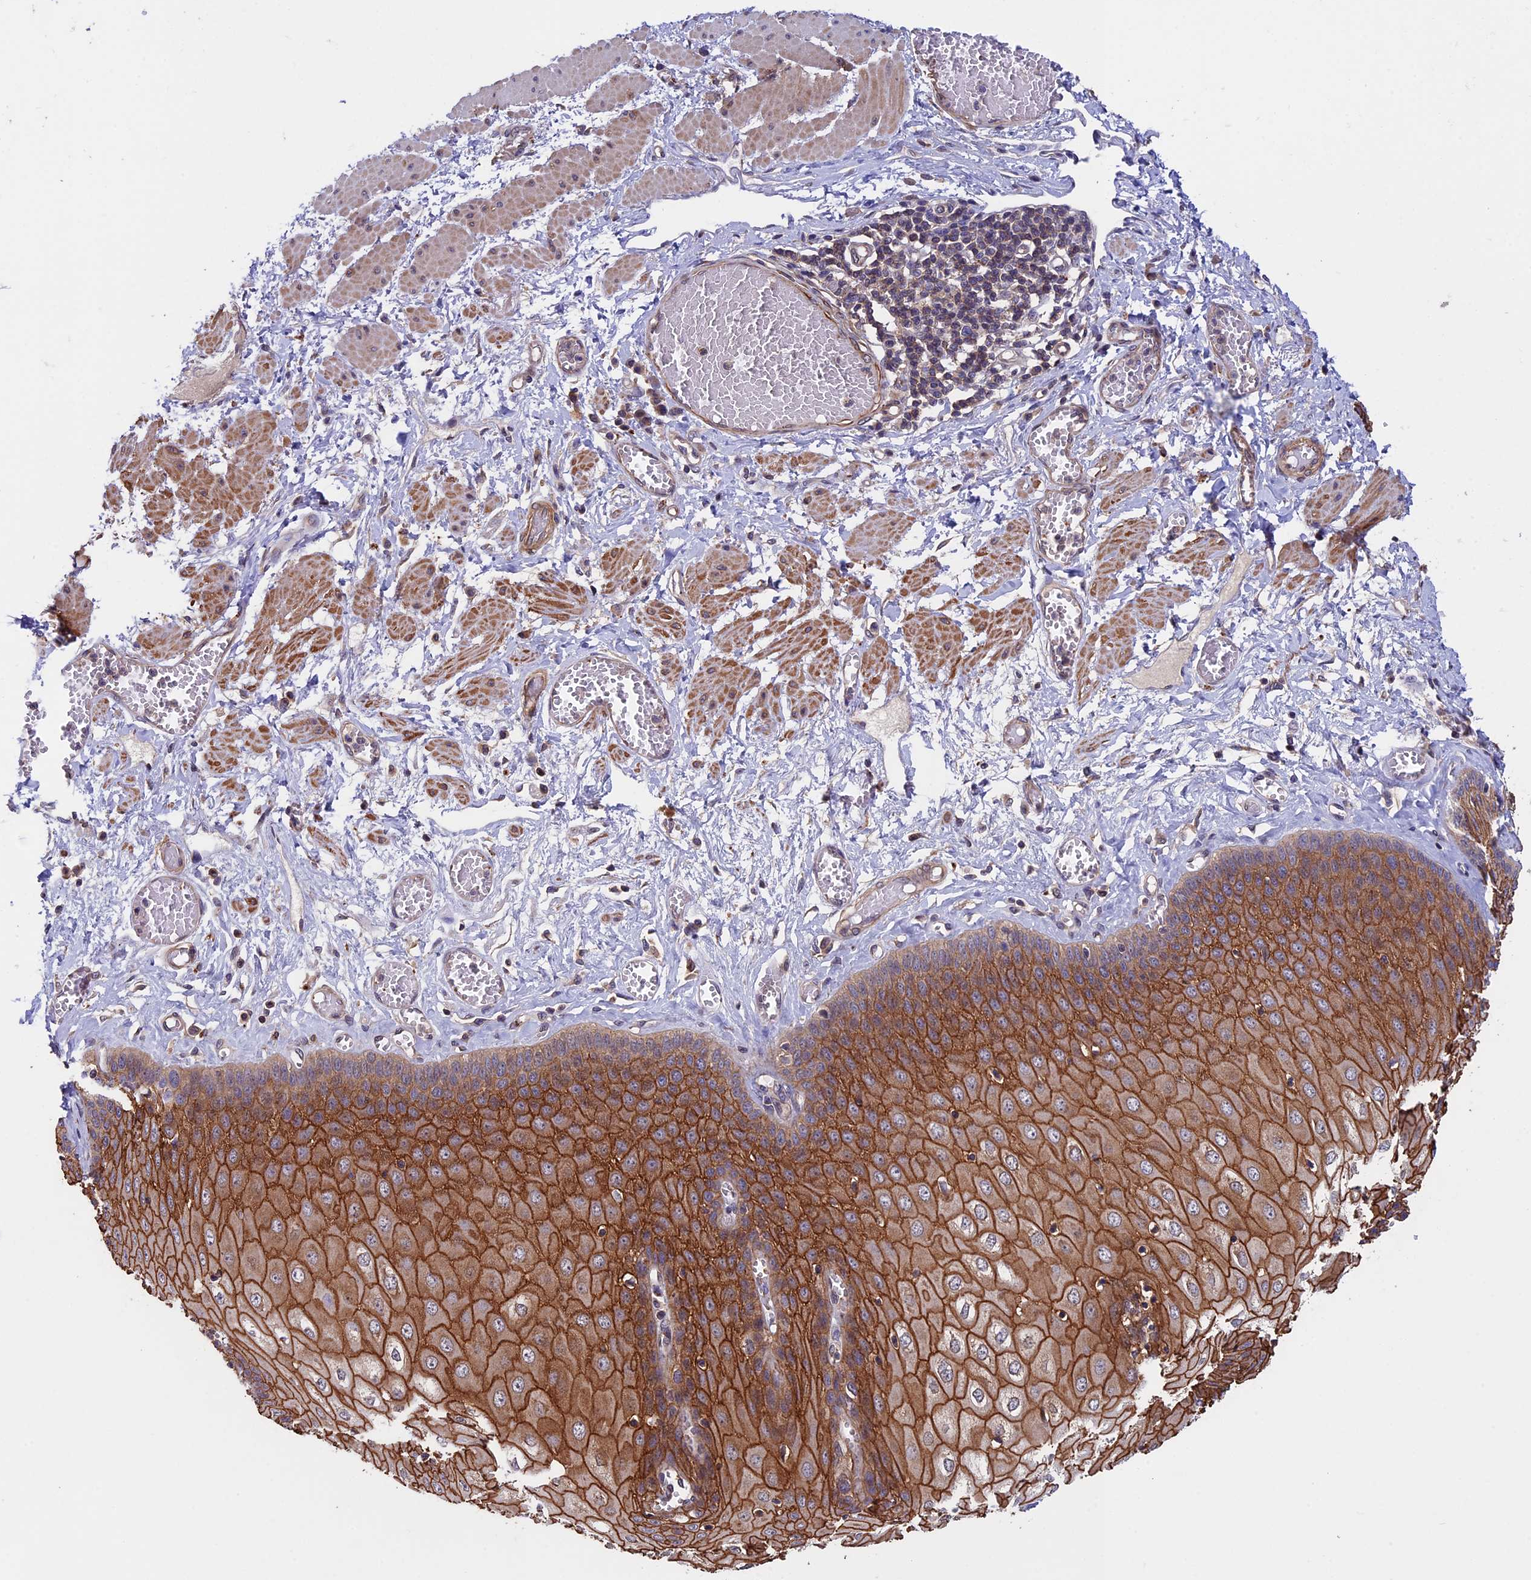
{"staining": {"intensity": "moderate", "quantity": ">75%", "location": "cytoplasmic/membranous"}, "tissue": "esophagus", "cell_type": "Squamous epithelial cells", "image_type": "normal", "snomed": [{"axis": "morphology", "description": "Normal tissue, NOS"}, {"axis": "topography", "description": "Esophagus"}], "caption": "Immunohistochemical staining of benign human esophagus demonstrates moderate cytoplasmic/membranous protein staining in about >75% of squamous epithelial cells.", "gene": "SLC9A5", "patient": {"sex": "male", "age": 60}}